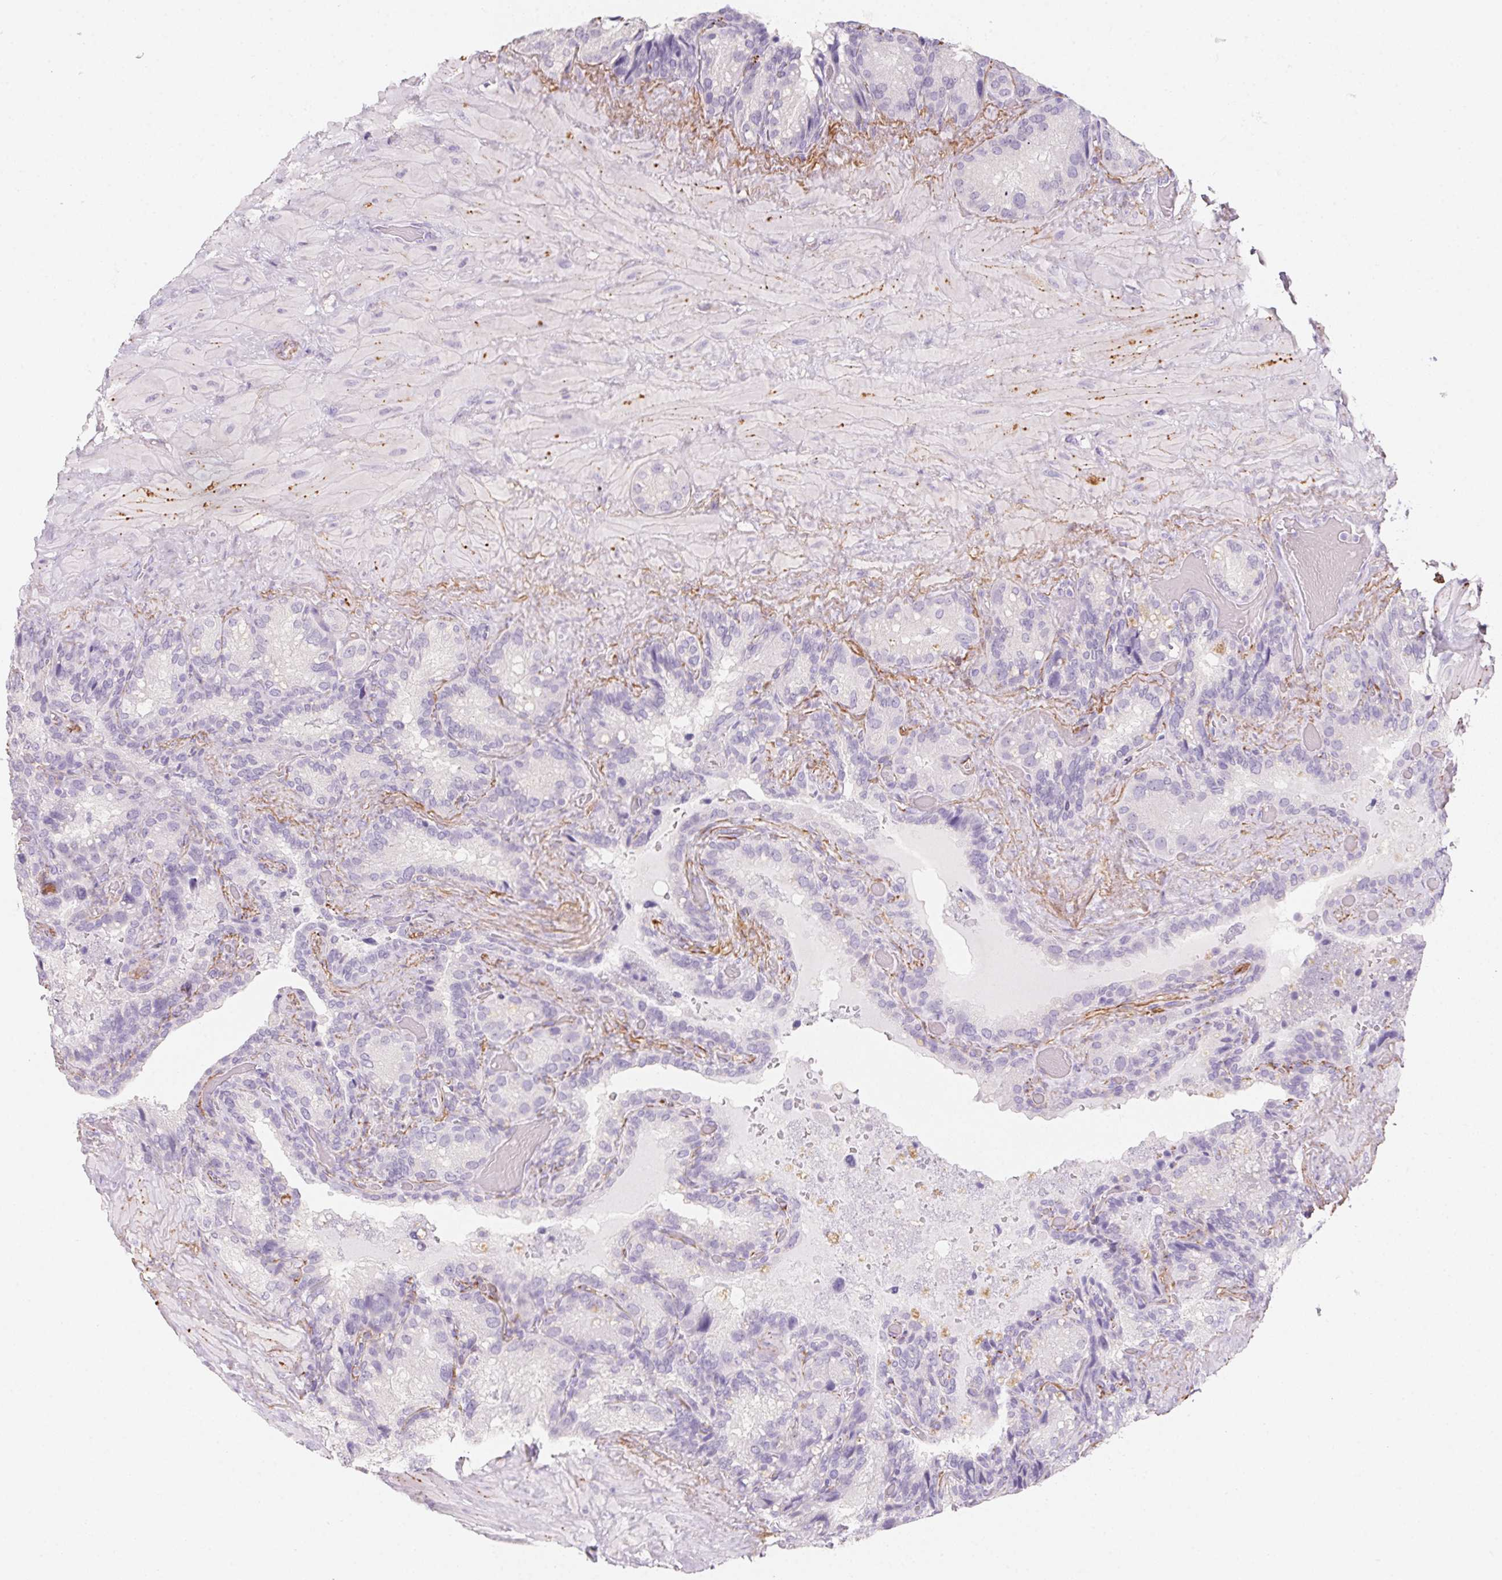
{"staining": {"intensity": "negative", "quantity": "none", "location": "none"}, "tissue": "seminal vesicle", "cell_type": "Glandular cells", "image_type": "normal", "snomed": [{"axis": "morphology", "description": "Normal tissue, NOS"}, {"axis": "topography", "description": "Seminal veicle"}], "caption": "DAB immunohistochemical staining of unremarkable human seminal vesicle reveals no significant staining in glandular cells. Nuclei are stained in blue.", "gene": "MYL4", "patient": {"sex": "male", "age": 60}}